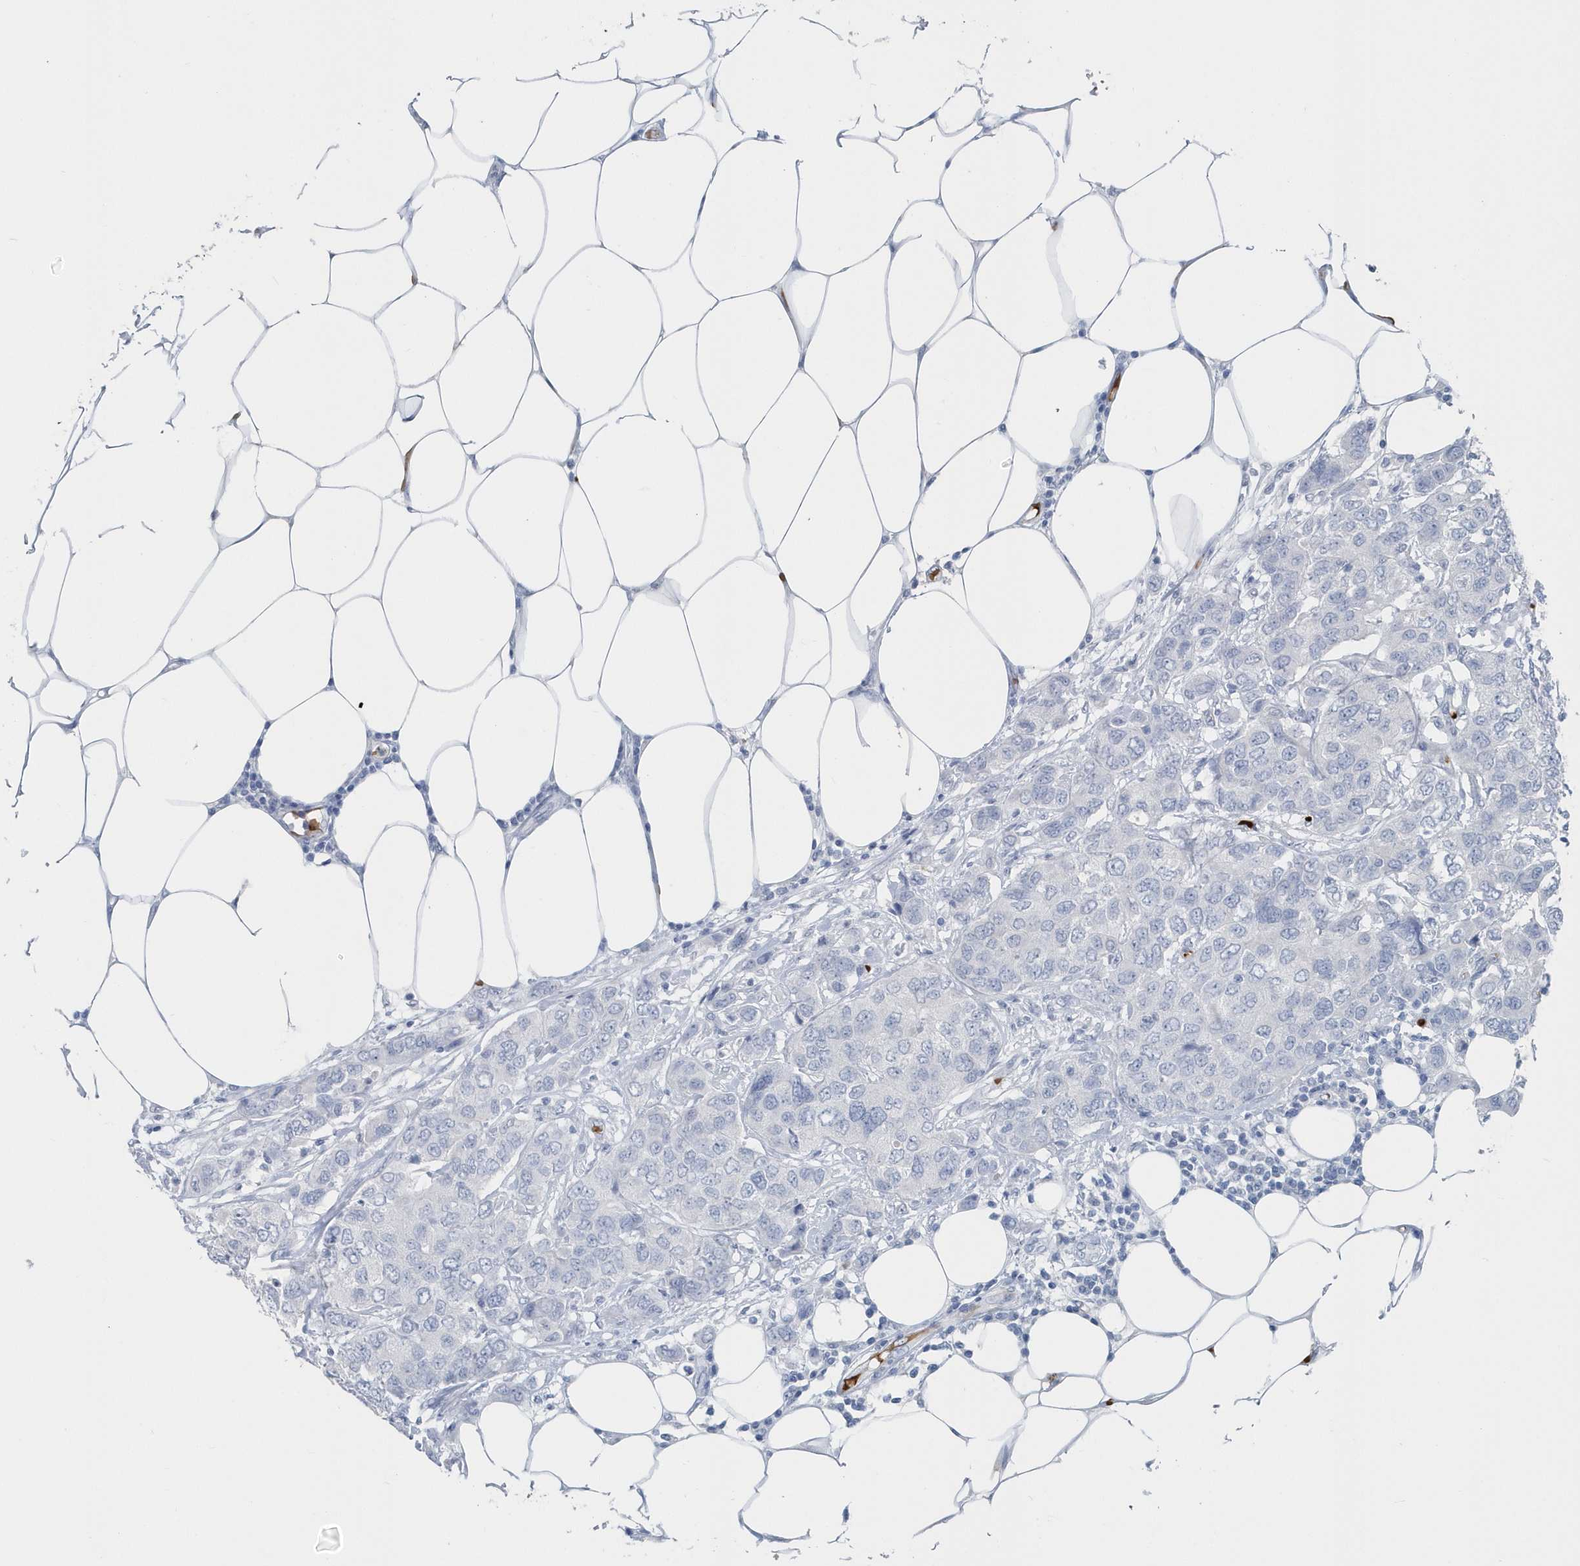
{"staining": {"intensity": "negative", "quantity": "none", "location": "none"}, "tissue": "breast cancer", "cell_type": "Tumor cells", "image_type": "cancer", "snomed": [{"axis": "morphology", "description": "Duct carcinoma"}, {"axis": "topography", "description": "Breast"}], "caption": "A histopathology image of human breast cancer (invasive ductal carcinoma) is negative for staining in tumor cells. (IHC, brightfield microscopy, high magnification).", "gene": "HBA2", "patient": {"sex": "female", "age": 50}}